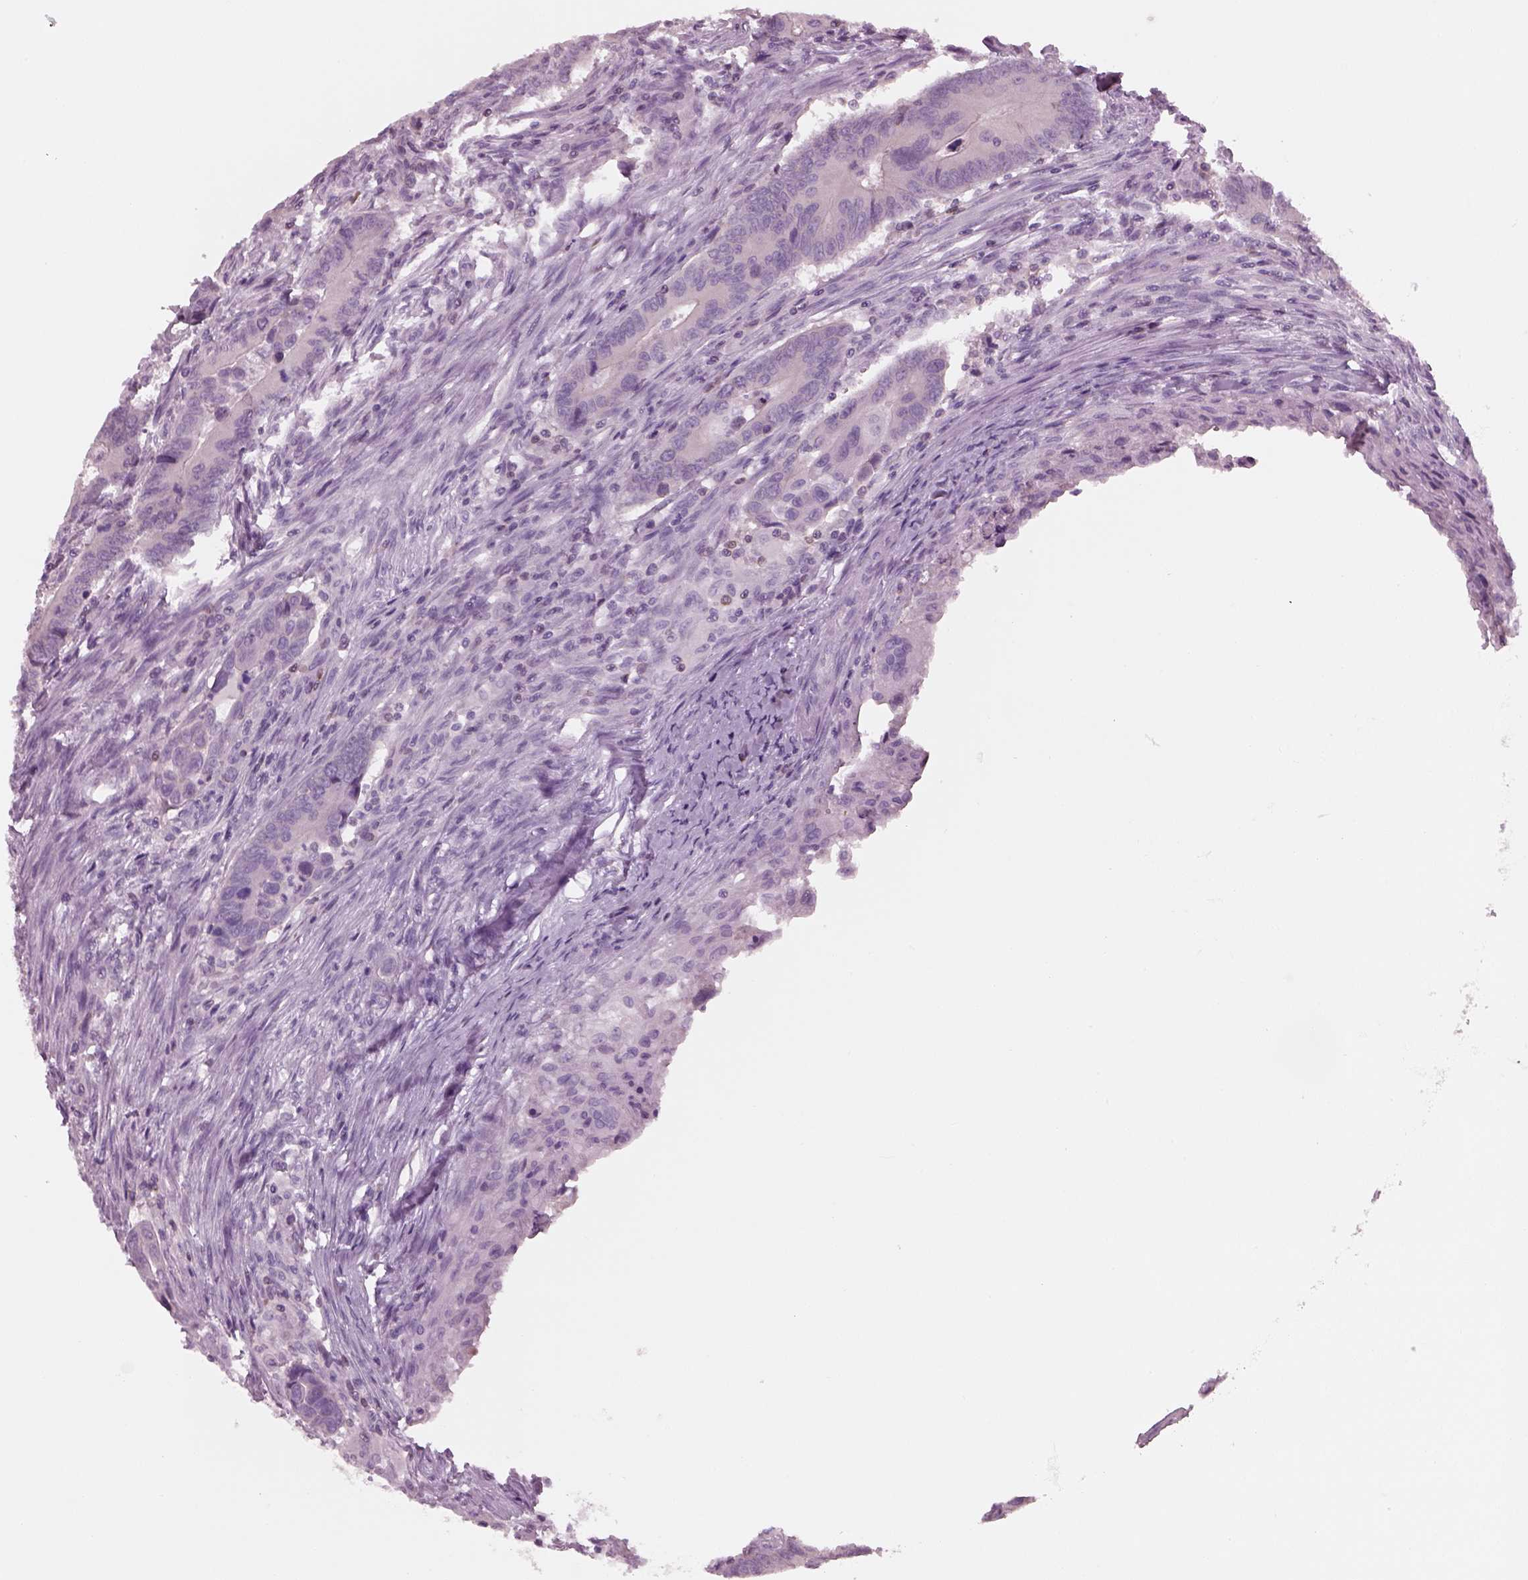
{"staining": {"intensity": "negative", "quantity": "none", "location": "none"}, "tissue": "colorectal cancer", "cell_type": "Tumor cells", "image_type": "cancer", "snomed": [{"axis": "morphology", "description": "Adenocarcinoma, NOS"}, {"axis": "topography", "description": "Rectum"}], "caption": "Tumor cells are negative for protein expression in human colorectal cancer.", "gene": "SLC27A2", "patient": {"sex": "male", "age": 67}}